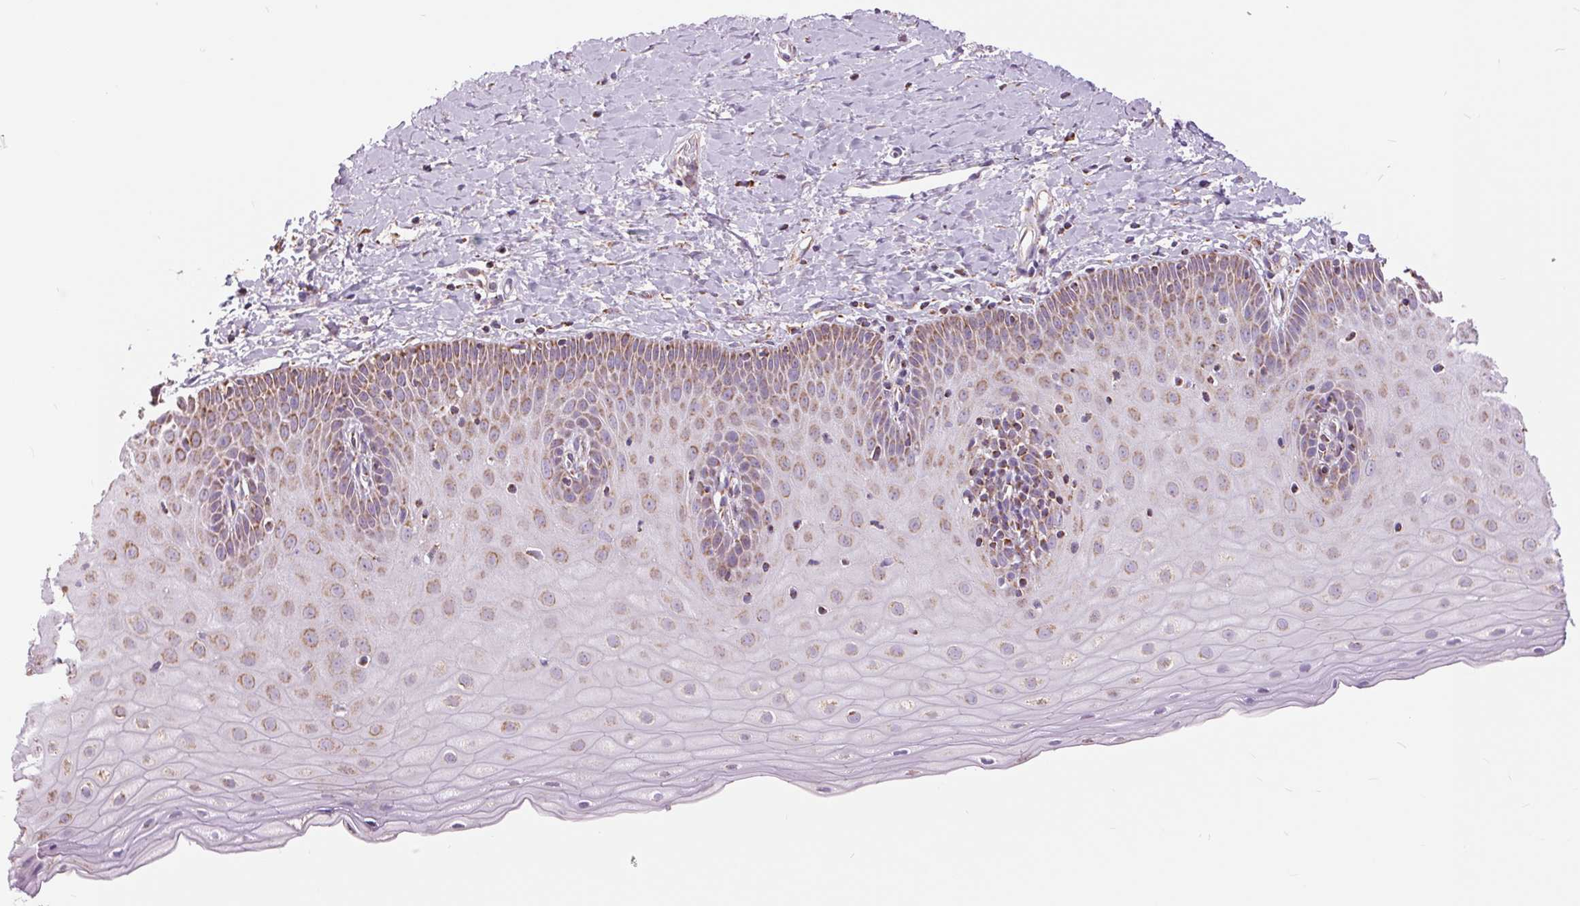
{"staining": {"intensity": "weak", "quantity": ">75%", "location": "cytoplasmic/membranous"}, "tissue": "cervix", "cell_type": "Glandular cells", "image_type": "normal", "snomed": [{"axis": "morphology", "description": "Normal tissue, NOS"}, {"axis": "topography", "description": "Cervix"}], "caption": "High-power microscopy captured an immunohistochemistry photomicrograph of unremarkable cervix, revealing weak cytoplasmic/membranous positivity in approximately >75% of glandular cells. (brown staining indicates protein expression, while blue staining denotes nuclei).", "gene": "ATP5PB", "patient": {"sex": "female", "age": 37}}